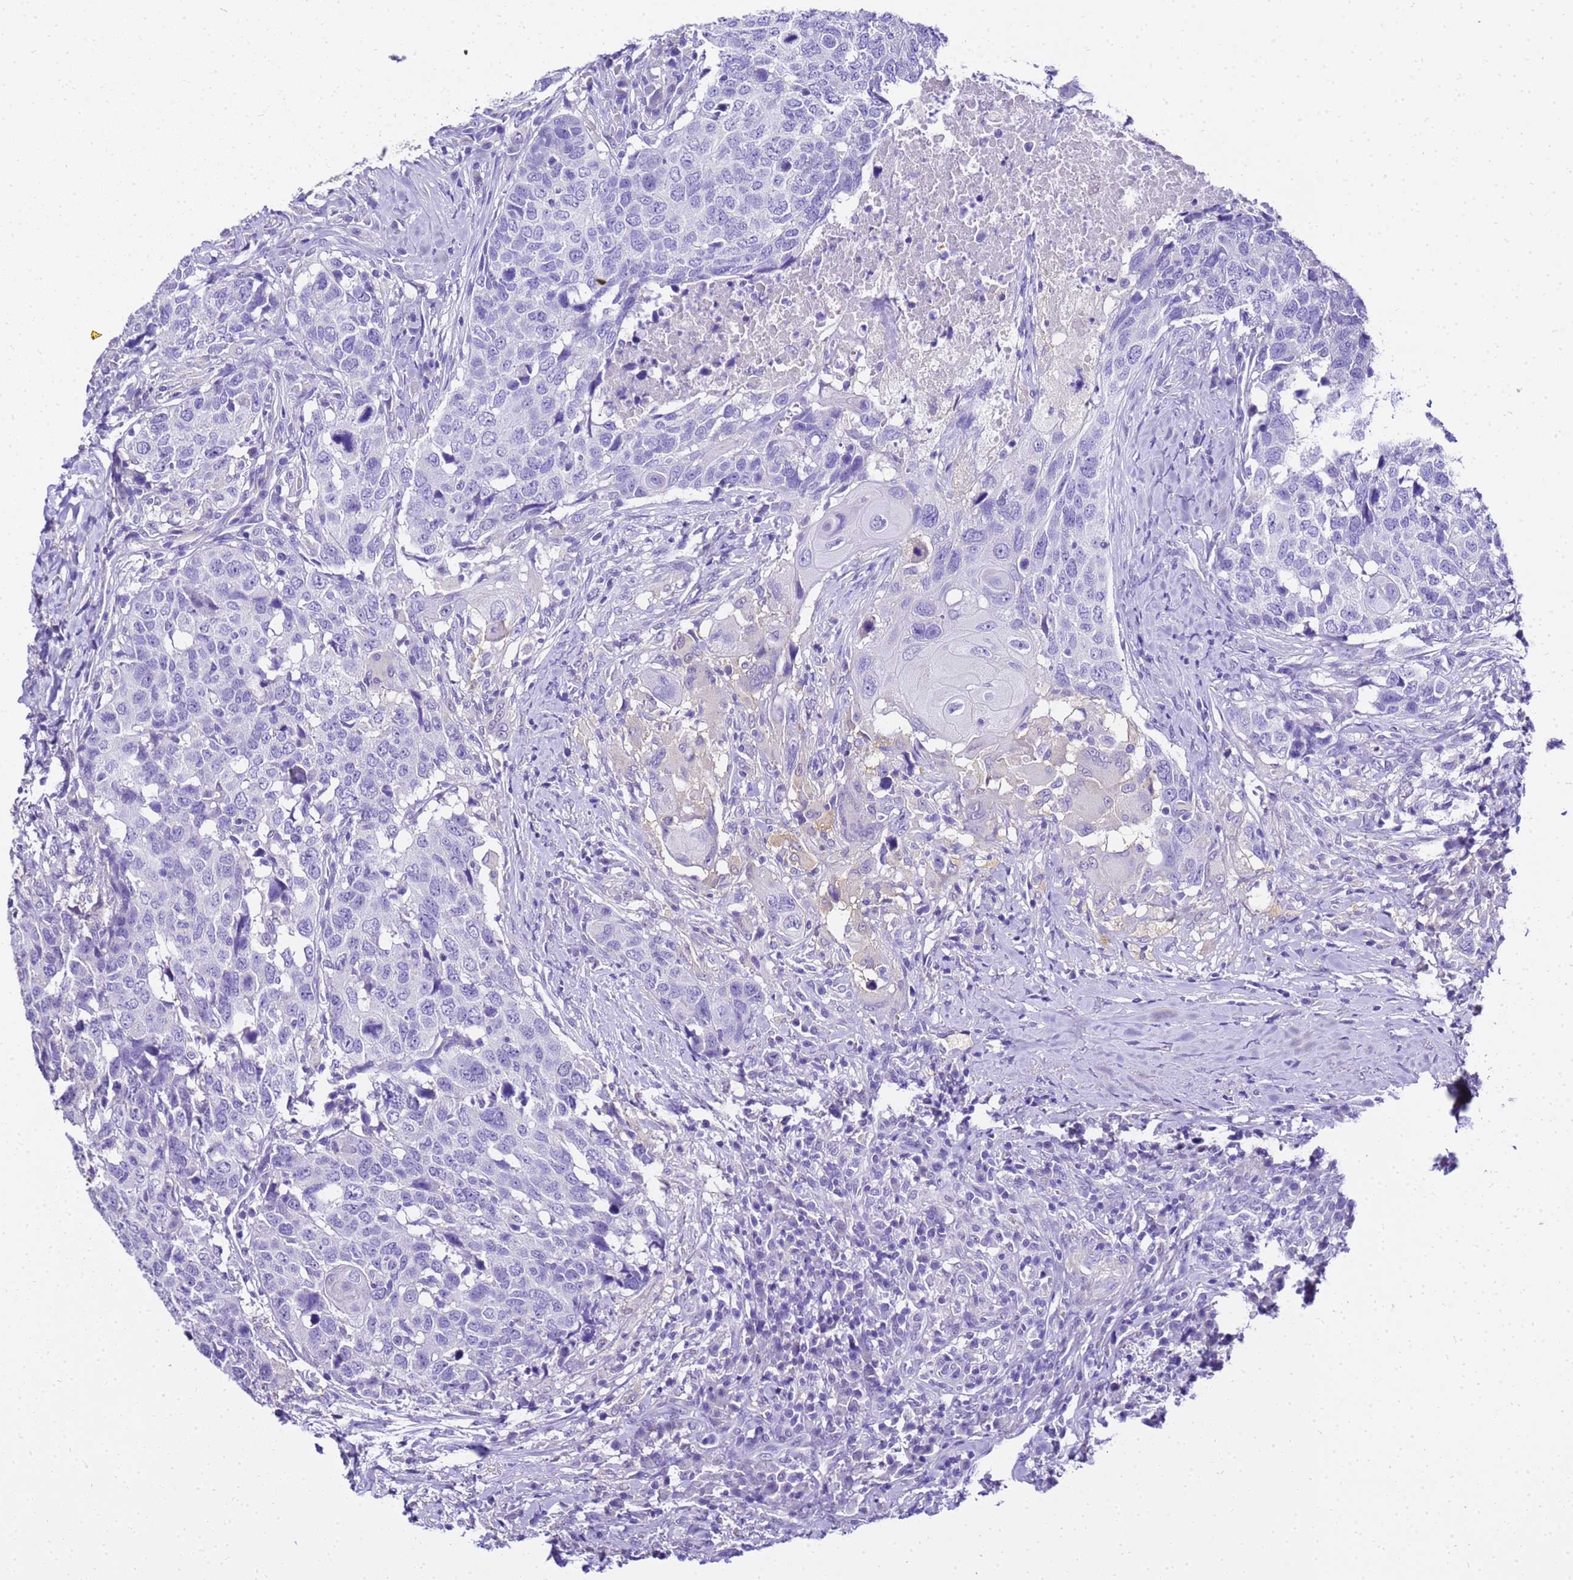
{"staining": {"intensity": "negative", "quantity": "none", "location": "none"}, "tissue": "head and neck cancer", "cell_type": "Tumor cells", "image_type": "cancer", "snomed": [{"axis": "morphology", "description": "Squamous cell carcinoma, NOS"}, {"axis": "topography", "description": "Head-Neck"}], "caption": "Immunohistochemistry micrograph of neoplastic tissue: human squamous cell carcinoma (head and neck) stained with DAB (3,3'-diaminobenzidine) demonstrates no significant protein positivity in tumor cells.", "gene": "HSPB6", "patient": {"sex": "male", "age": 66}}